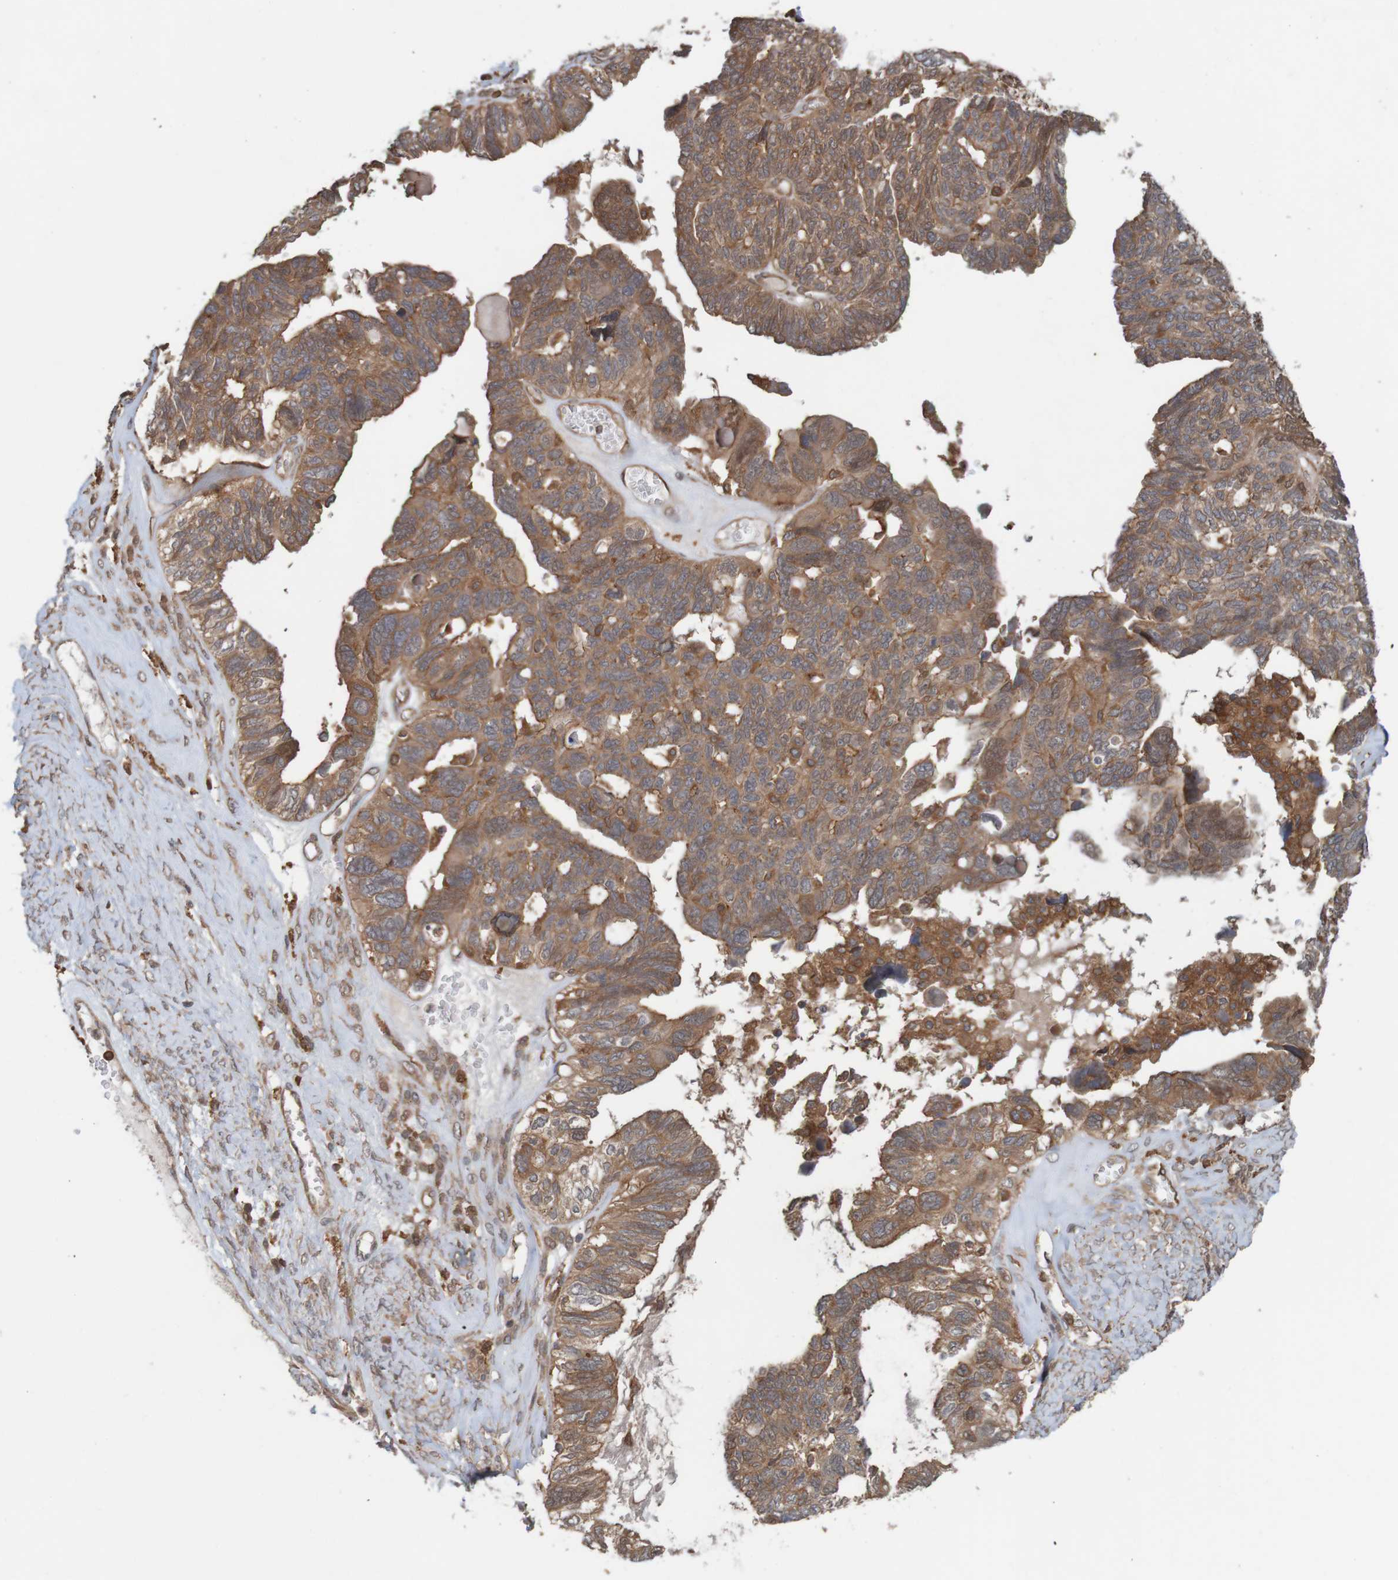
{"staining": {"intensity": "moderate", "quantity": ">75%", "location": "cytoplasmic/membranous"}, "tissue": "ovarian cancer", "cell_type": "Tumor cells", "image_type": "cancer", "snomed": [{"axis": "morphology", "description": "Cystadenocarcinoma, serous, NOS"}, {"axis": "topography", "description": "Ovary"}], "caption": "Ovarian cancer stained for a protein shows moderate cytoplasmic/membranous positivity in tumor cells.", "gene": "ARHGEF11", "patient": {"sex": "female", "age": 79}}